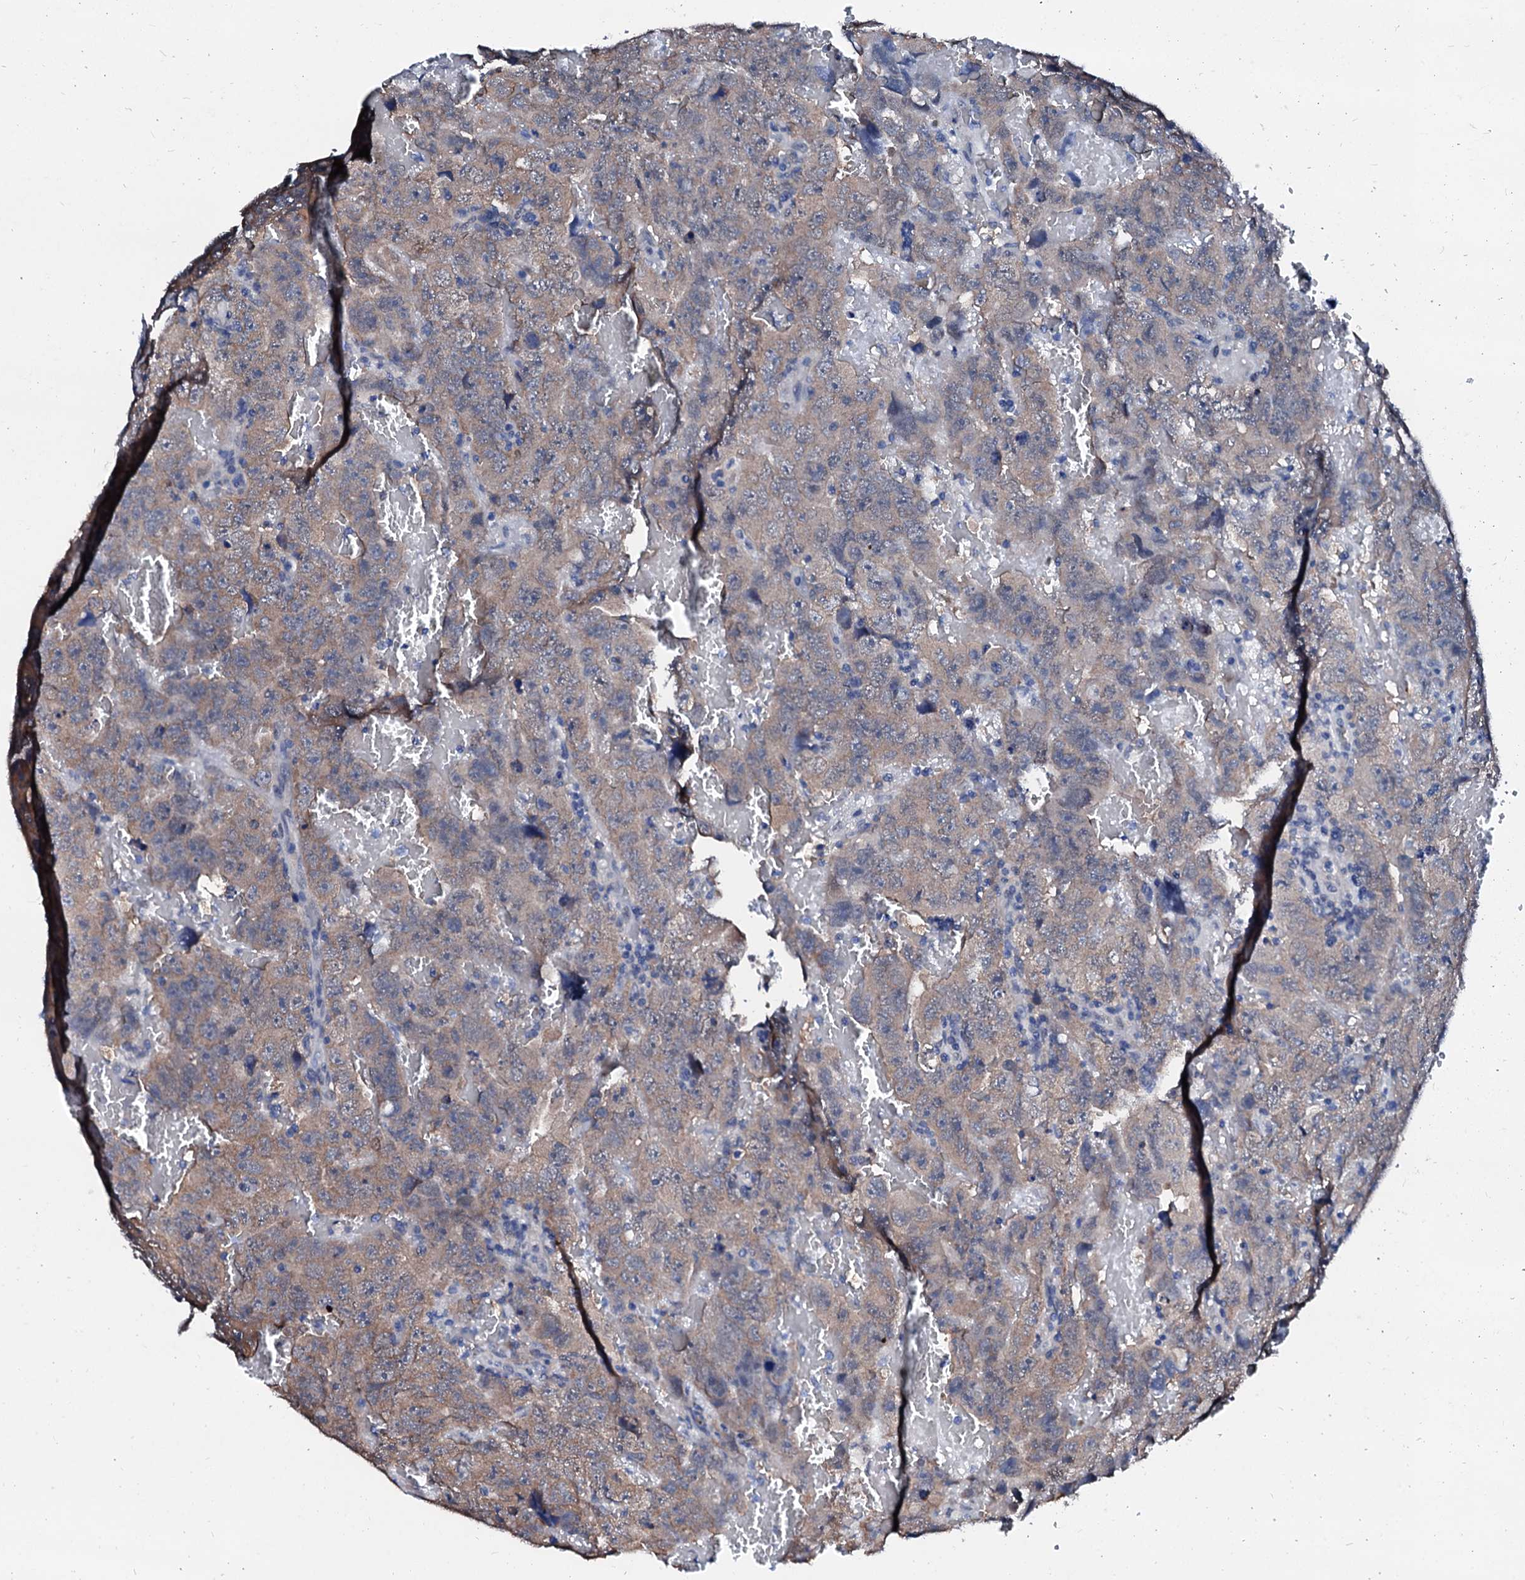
{"staining": {"intensity": "weak", "quantity": ">75%", "location": "cytoplasmic/membranous"}, "tissue": "testis cancer", "cell_type": "Tumor cells", "image_type": "cancer", "snomed": [{"axis": "morphology", "description": "Carcinoma, Embryonal, NOS"}, {"axis": "topography", "description": "Testis"}], "caption": "The micrograph shows a brown stain indicating the presence of a protein in the cytoplasmic/membranous of tumor cells in testis embryonal carcinoma.", "gene": "CSN2", "patient": {"sex": "male", "age": 45}}